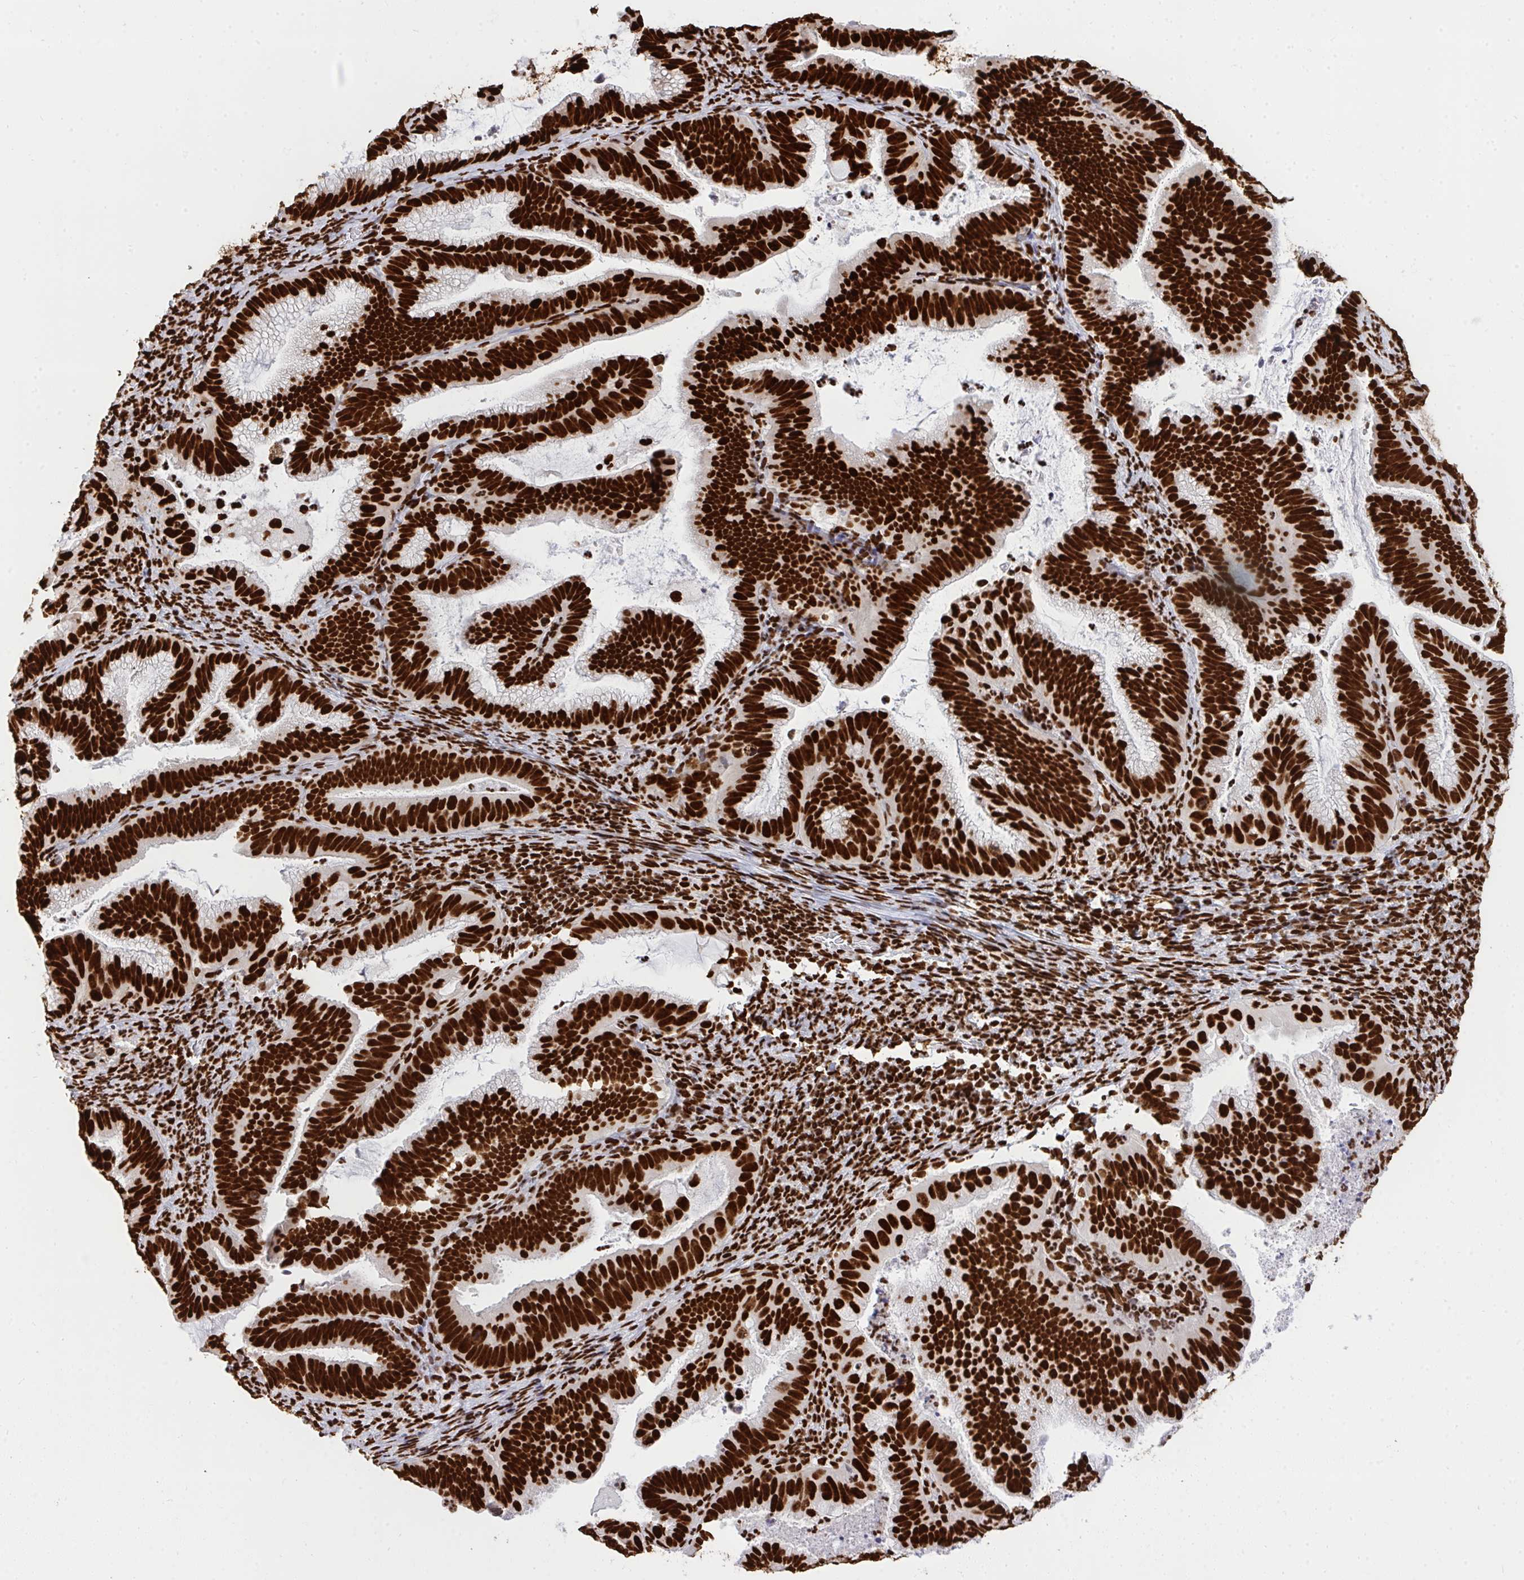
{"staining": {"intensity": "strong", "quantity": ">75%", "location": "nuclear"}, "tissue": "cervical cancer", "cell_type": "Tumor cells", "image_type": "cancer", "snomed": [{"axis": "morphology", "description": "Adenocarcinoma, NOS"}, {"axis": "topography", "description": "Cervix"}], "caption": "A brown stain labels strong nuclear expression of a protein in human cervical cancer tumor cells. Using DAB (brown) and hematoxylin (blue) stains, captured at high magnification using brightfield microscopy.", "gene": "HNRNPL", "patient": {"sex": "female", "age": 61}}